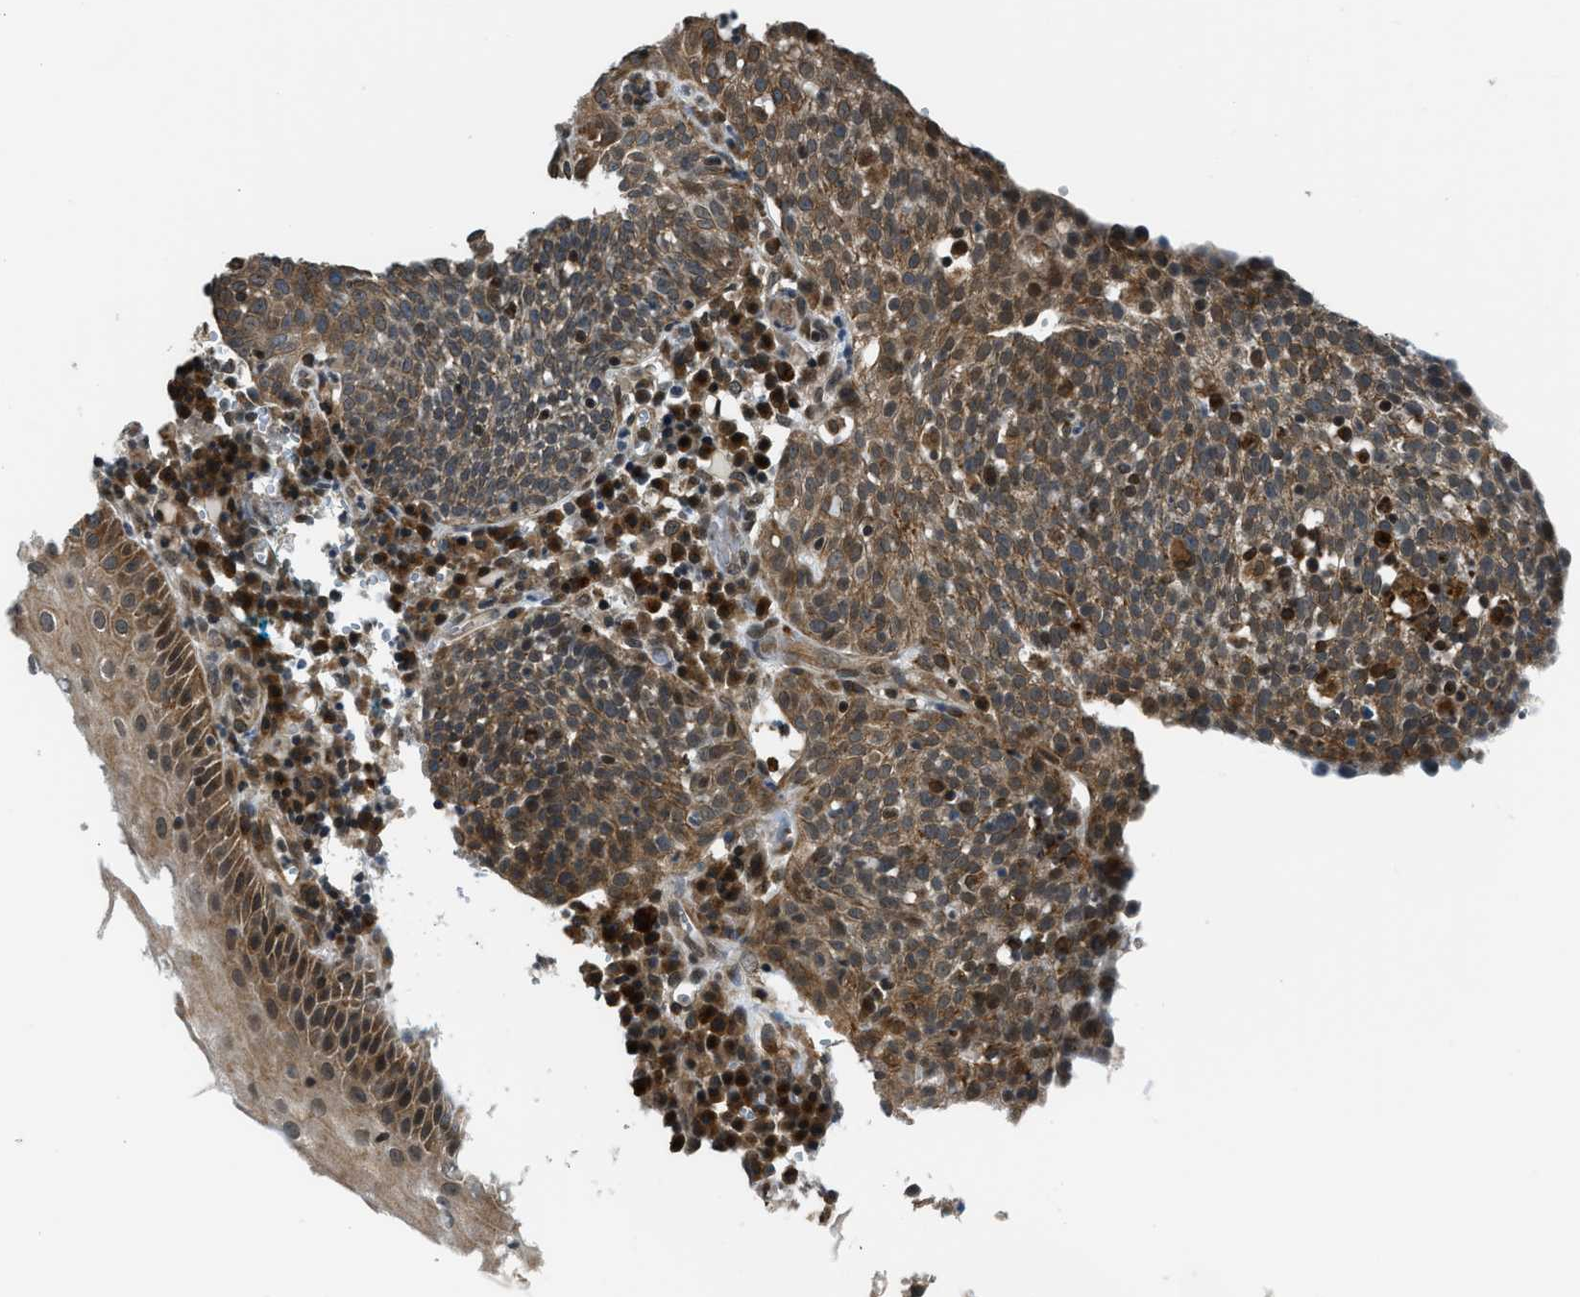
{"staining": {"intensity": "moderate", "quantity": ">75%", "location": "cytoplasmic/membranous,nuclear"}, "tissue": "cervical cancer", "cell_type": "Tumor cells", "image_type": "cancer", "snomed": [{"axis": "morphology", "description": "Squamous cell carcinoma, NOS"}, {"axis": "topography", "description": "Cervix"}], "caption": "Protein staining of squamous cell carcinoma (cervical) tissue shows moderate cytoplasmic/membranous and nuclear staining in approximately >75% of tumor cells. The protein of interest is stained brown, and the nuclei are stained in blue (DAB IHC with brightfield microscopy, high magnification).", "gene": "RETREG3", "patient": {"sex": "female", "age": 34}}